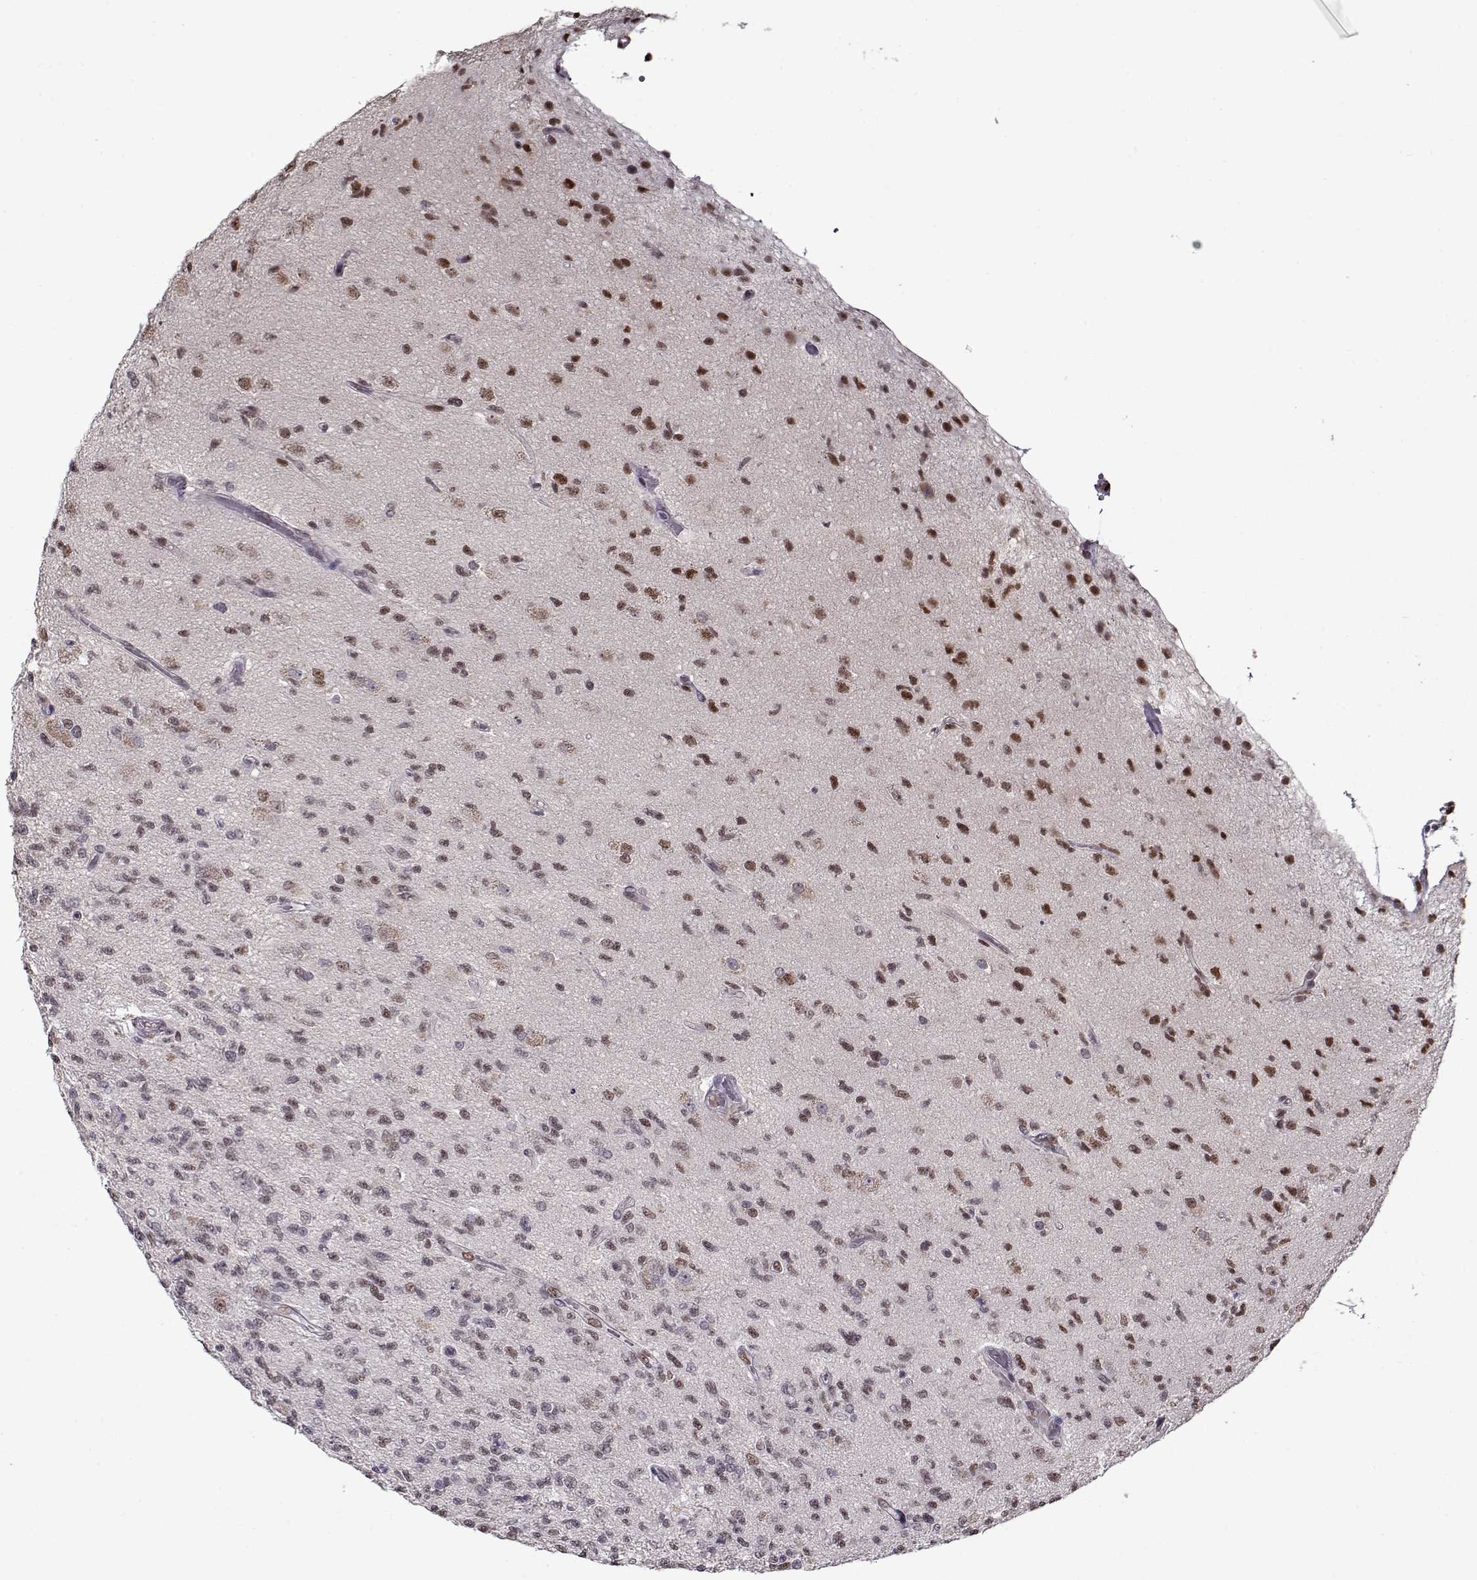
{"staining": {"intensity": "weak", "quantity": "<25%", "location": "nuclear"}, "tissue": "glioma", "cell_type": "Tumor cells", "image_type": "cancer", "snomed": [{"axis": "morphology", "description": "Glioma, malignant, High grade"}, {"axis": "topography", "description": "Brain"}], "caption": "An IHC image of malignant high-grade glioma is shown. There is no staining in tumor cells of malignant high-grade glioma.", "gene": "PRMT8", "patient": {"sex": "male", "age": 56}}